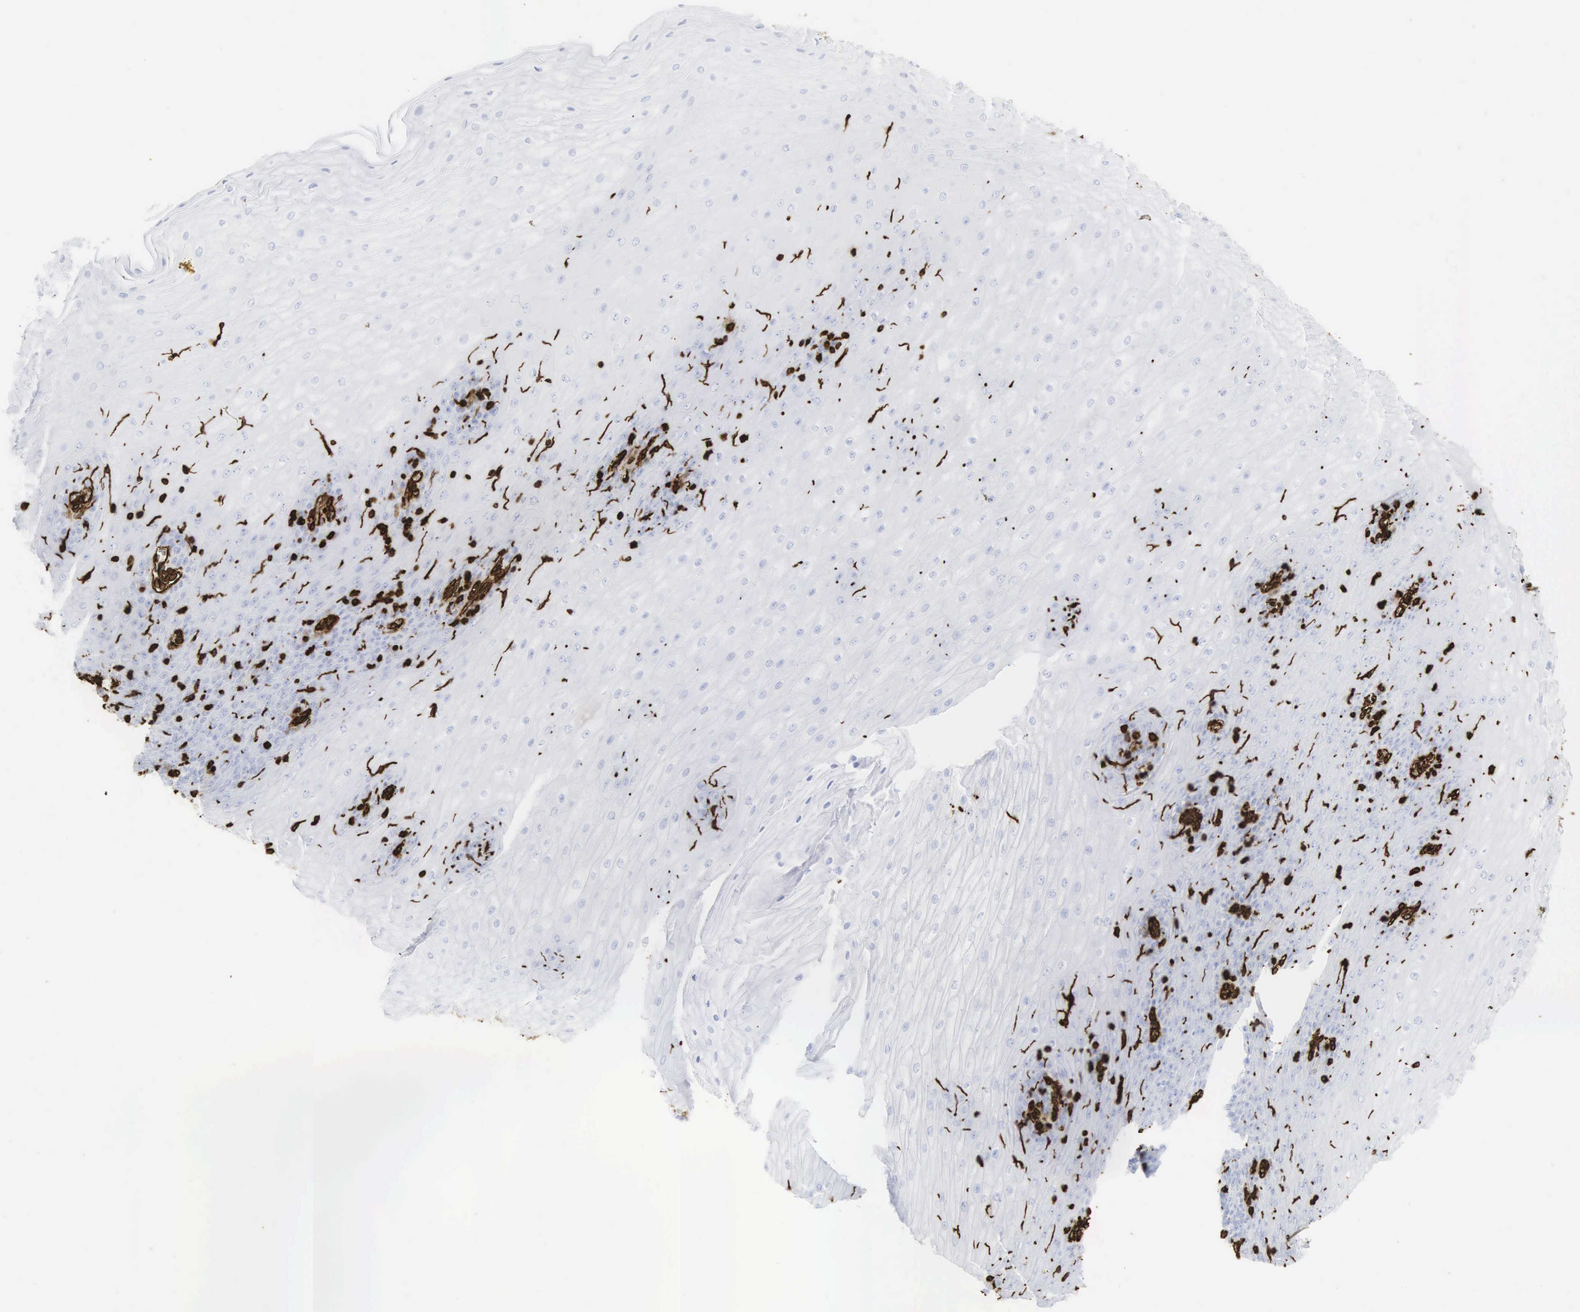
{"staining": {"intensity": "negative", "quantity": "none", "location": "none"}, "tissue": "esophagus", "cell_type": "Squamous epithelial cells", "image_type": "normal", "snomed": [{"axis": "morphology", "description": "Normal tissue, NOS"}, {"axis": "topography", "description": "Esophagus"}], "caption": "Esophagus stained for a protein using immunohistochemistry exhibits no positivity squamous epithelial cells.", "gene": "VIM", "patient": {"sex": "male", "age": 65}}